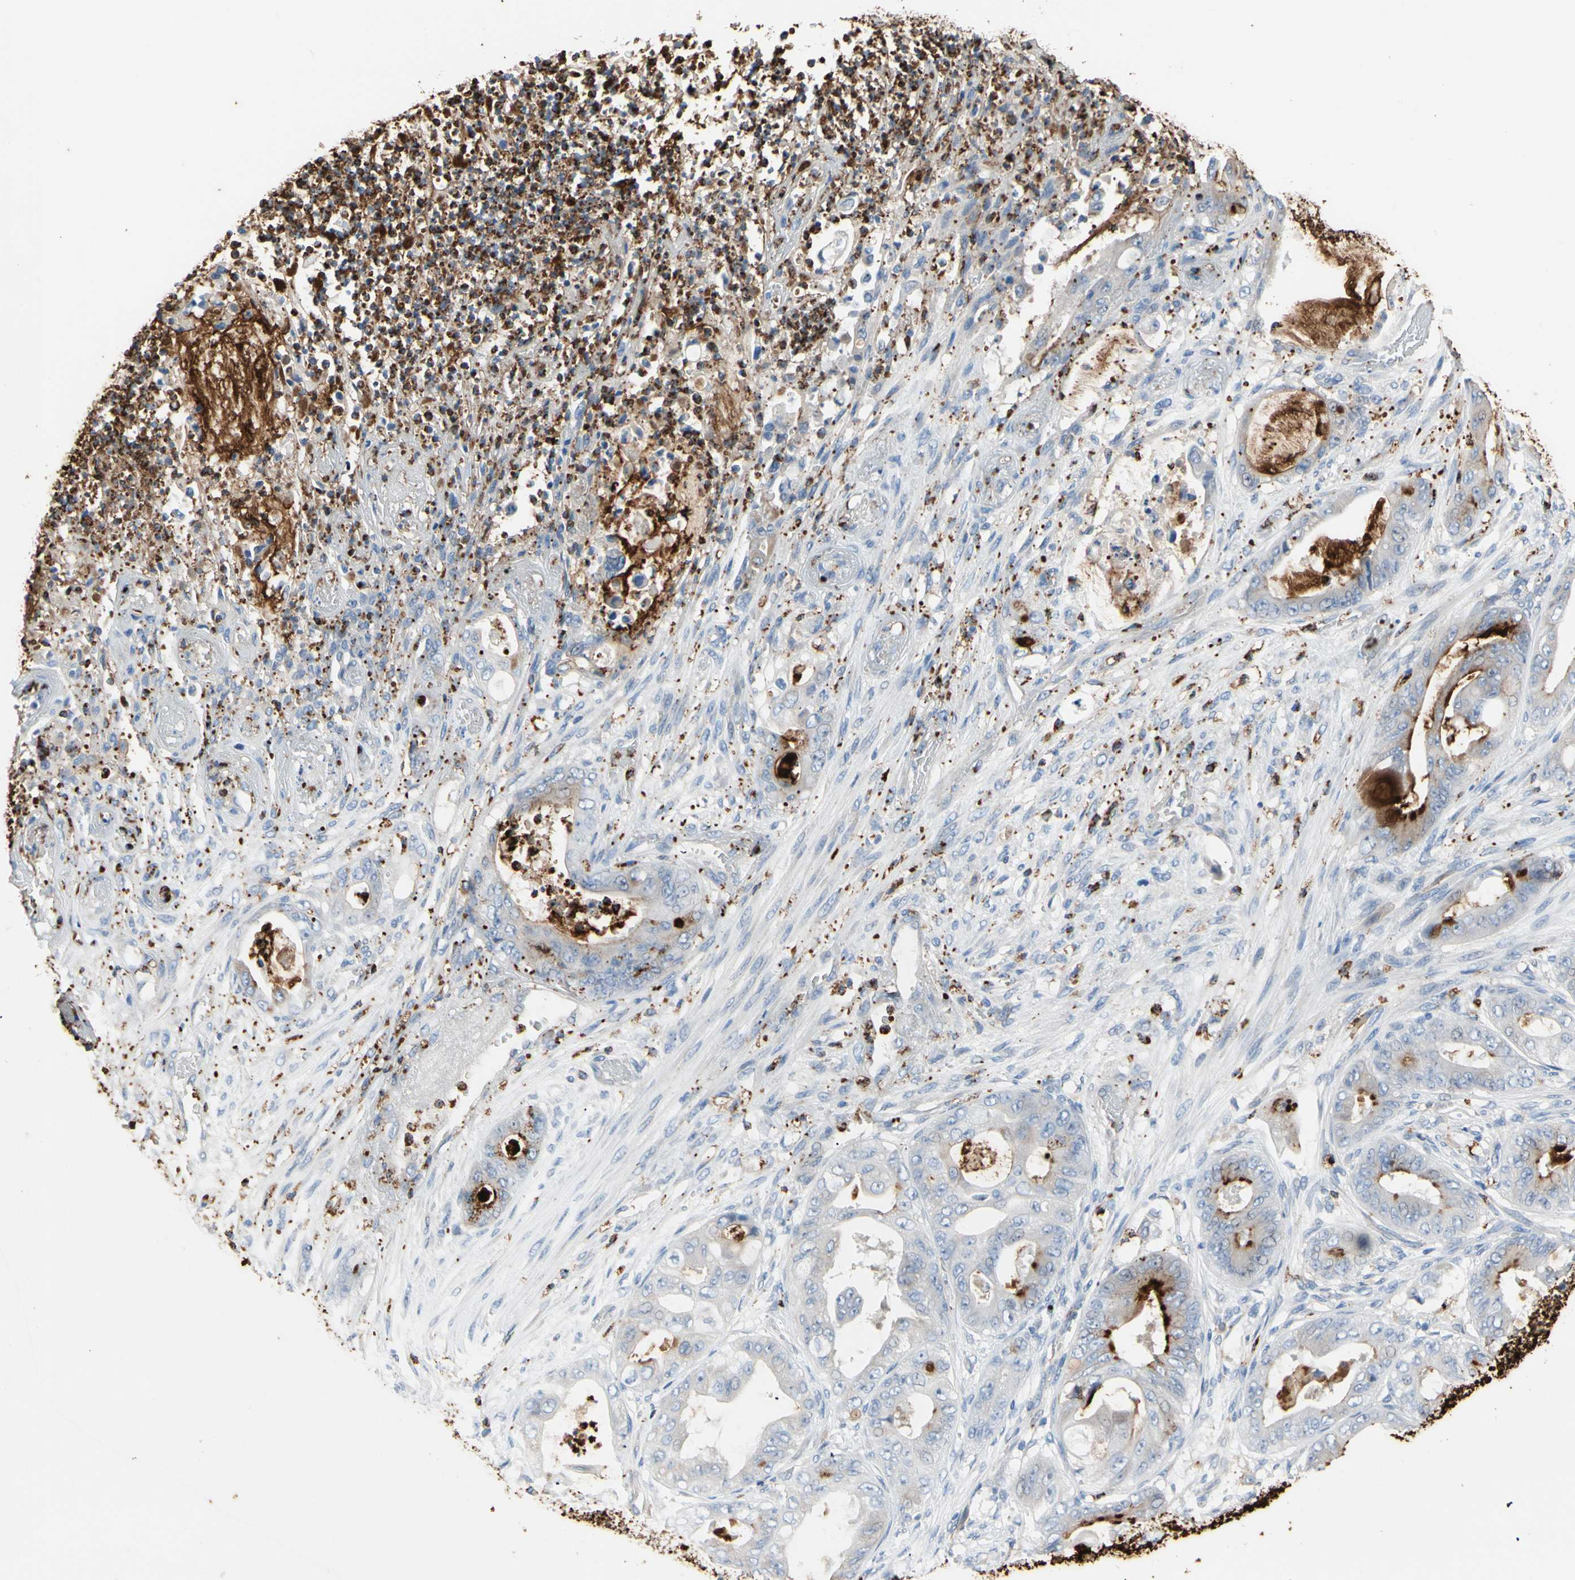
{"staining": {"intensity": "strong", "quantity": "25%-75%", "location": "cytoplasmic/membranous"}, "tissue": "stomach cancer", "cell_type": "Tumor cells", "image_type": "cancer", "snomed": [{"axis": "morphology", "description": "Adenocarcinoma, NOS"}, {"axis": "topography", "description": "Stomach"}], "caption": "Immunohistochemistry (IHC) (DAB (3,3'-diaminobenzidine)) staining of human stomach cancer (adenocarcinoma) exhibits strong cytoplasmic/membranous protein expression in about 25%-75% of tumor cells.", "gene": "CLEC4A", "patient": {"sex": "female", "age": 73}}